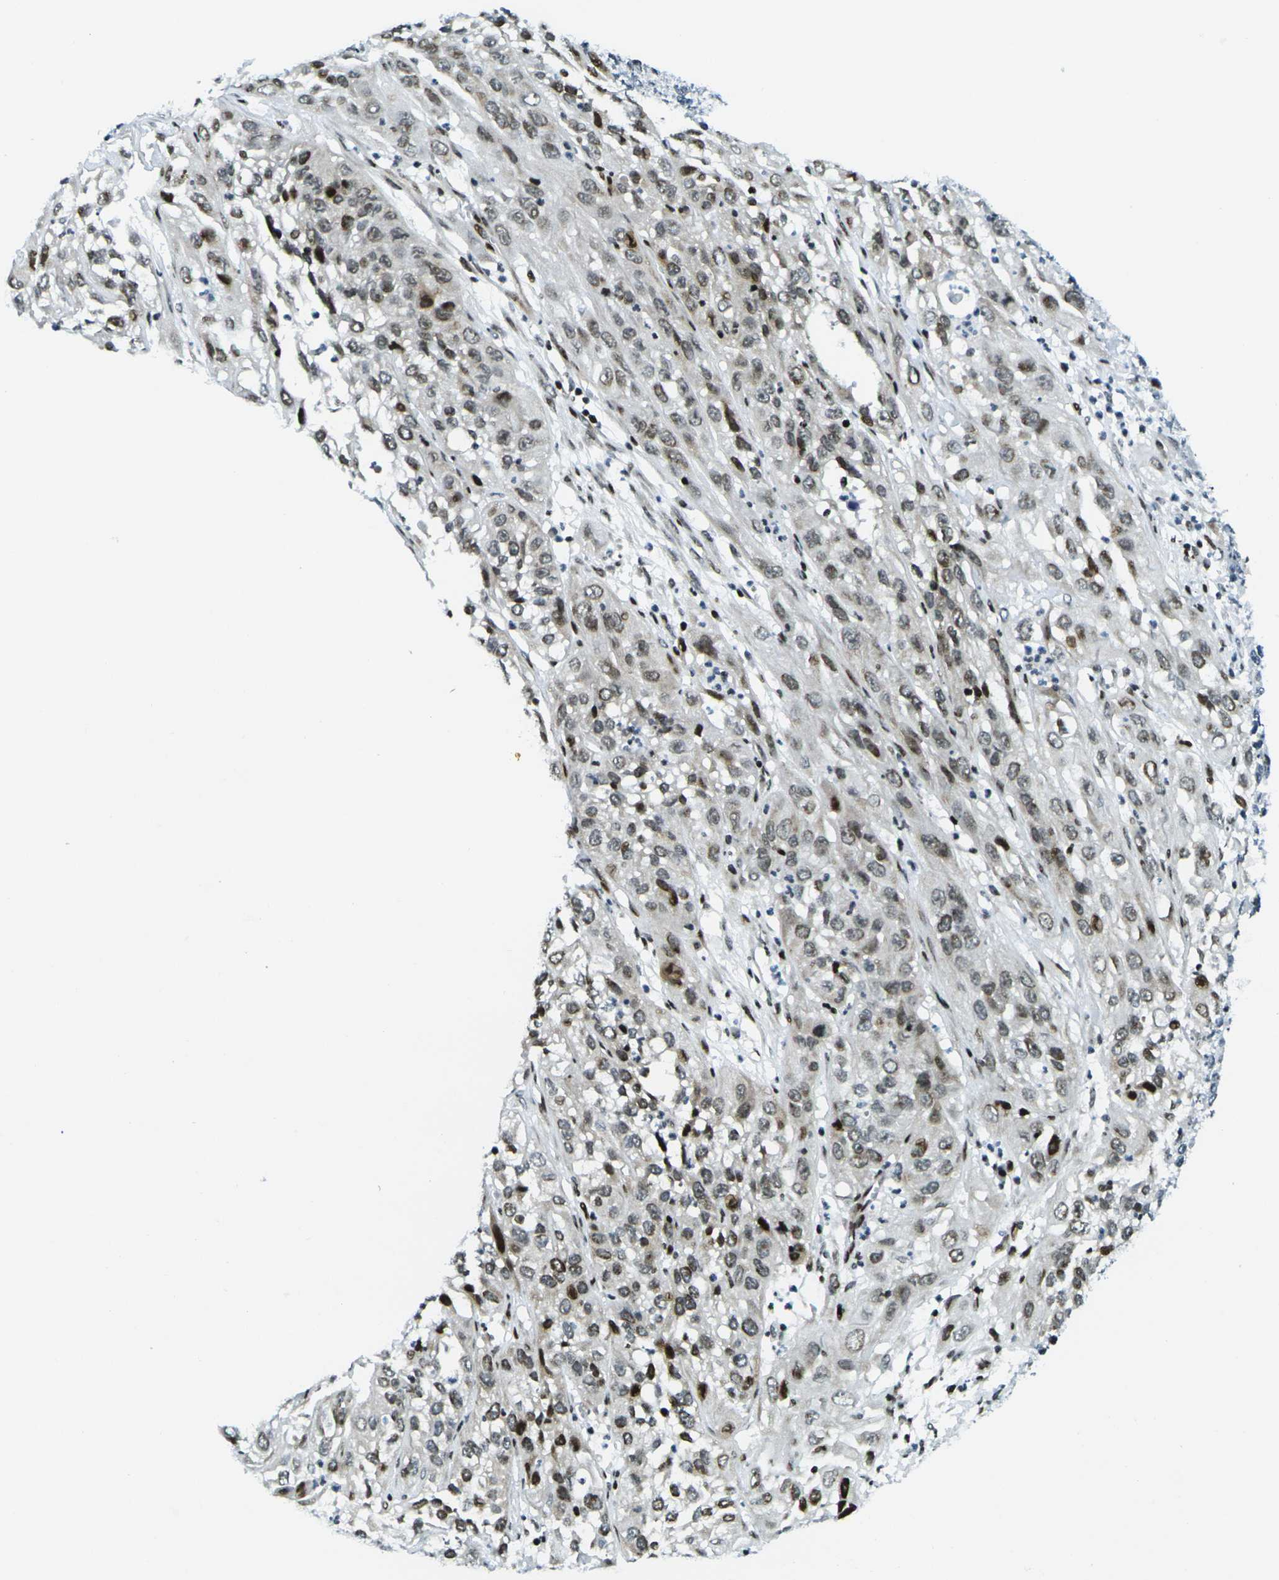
{"staining": {"intensity": "moderate", "quantity": ">75%", "location": "nuclear"}, "tissue": "cervical cancer", "cell_type": "Tumor cells", "image_type": "cancer", "snomed": [{"axis": "morphology", "description": "Squamous cell carcinoma, NOS"}, {"axis": "topography", "description": "Cervix"}], "caption": "Immunohistochemical staining of cervical squamous cell carcinoma reveals medium levels of moderate nuclear positivity in approximately >75% of tumor cells.", "gene": "H3-3A", "patient": {"sex": "female", "age": 32}}